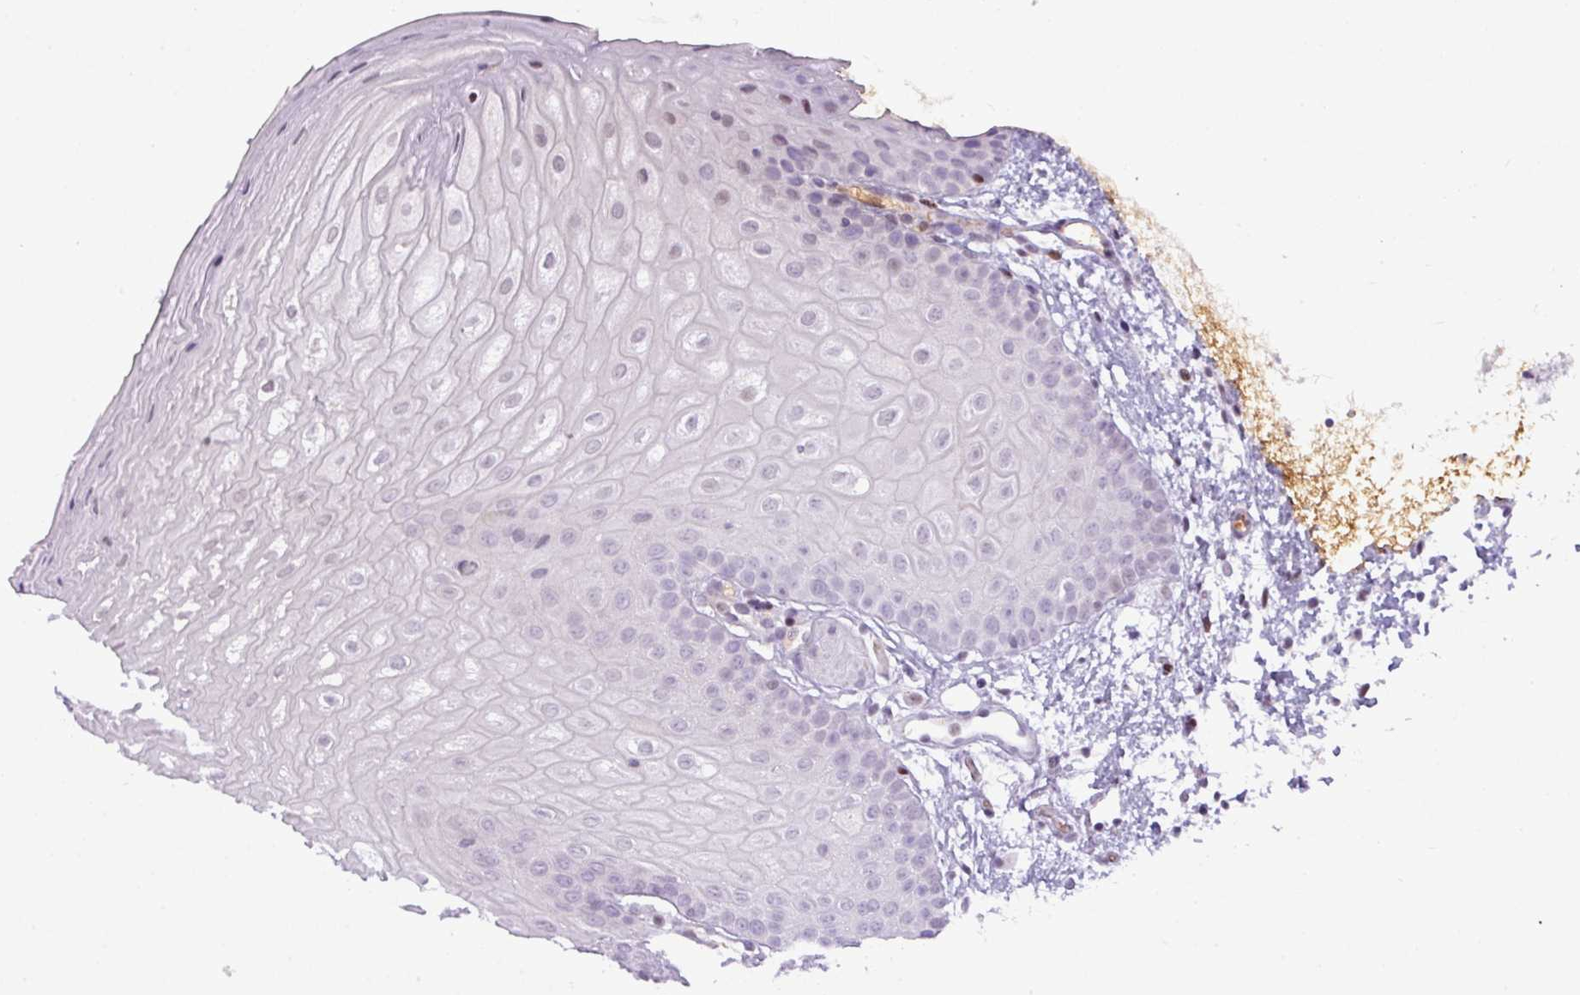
{"staining": {"intensity": "negative", "quantity": "none", "location": "none"}, "tissue": "oral mucosa", "cell_type": "Squamous epithelial cells", "image_type": "normal", "snomed": [{"axis": "morphology", "description": "Normal tissue, NOS"}, {"axis": "topography", "description": "Oral tissue"}], "caption": "This is a photomicrograph of immunohistochemistry staining of benign oral mucosa, which shows no expression in squamous epithelial cells. (DAB immunohistochemistry, high magnification).", "gene": "SLC66A2", "patient": {"sex": "female", "age": 67}}